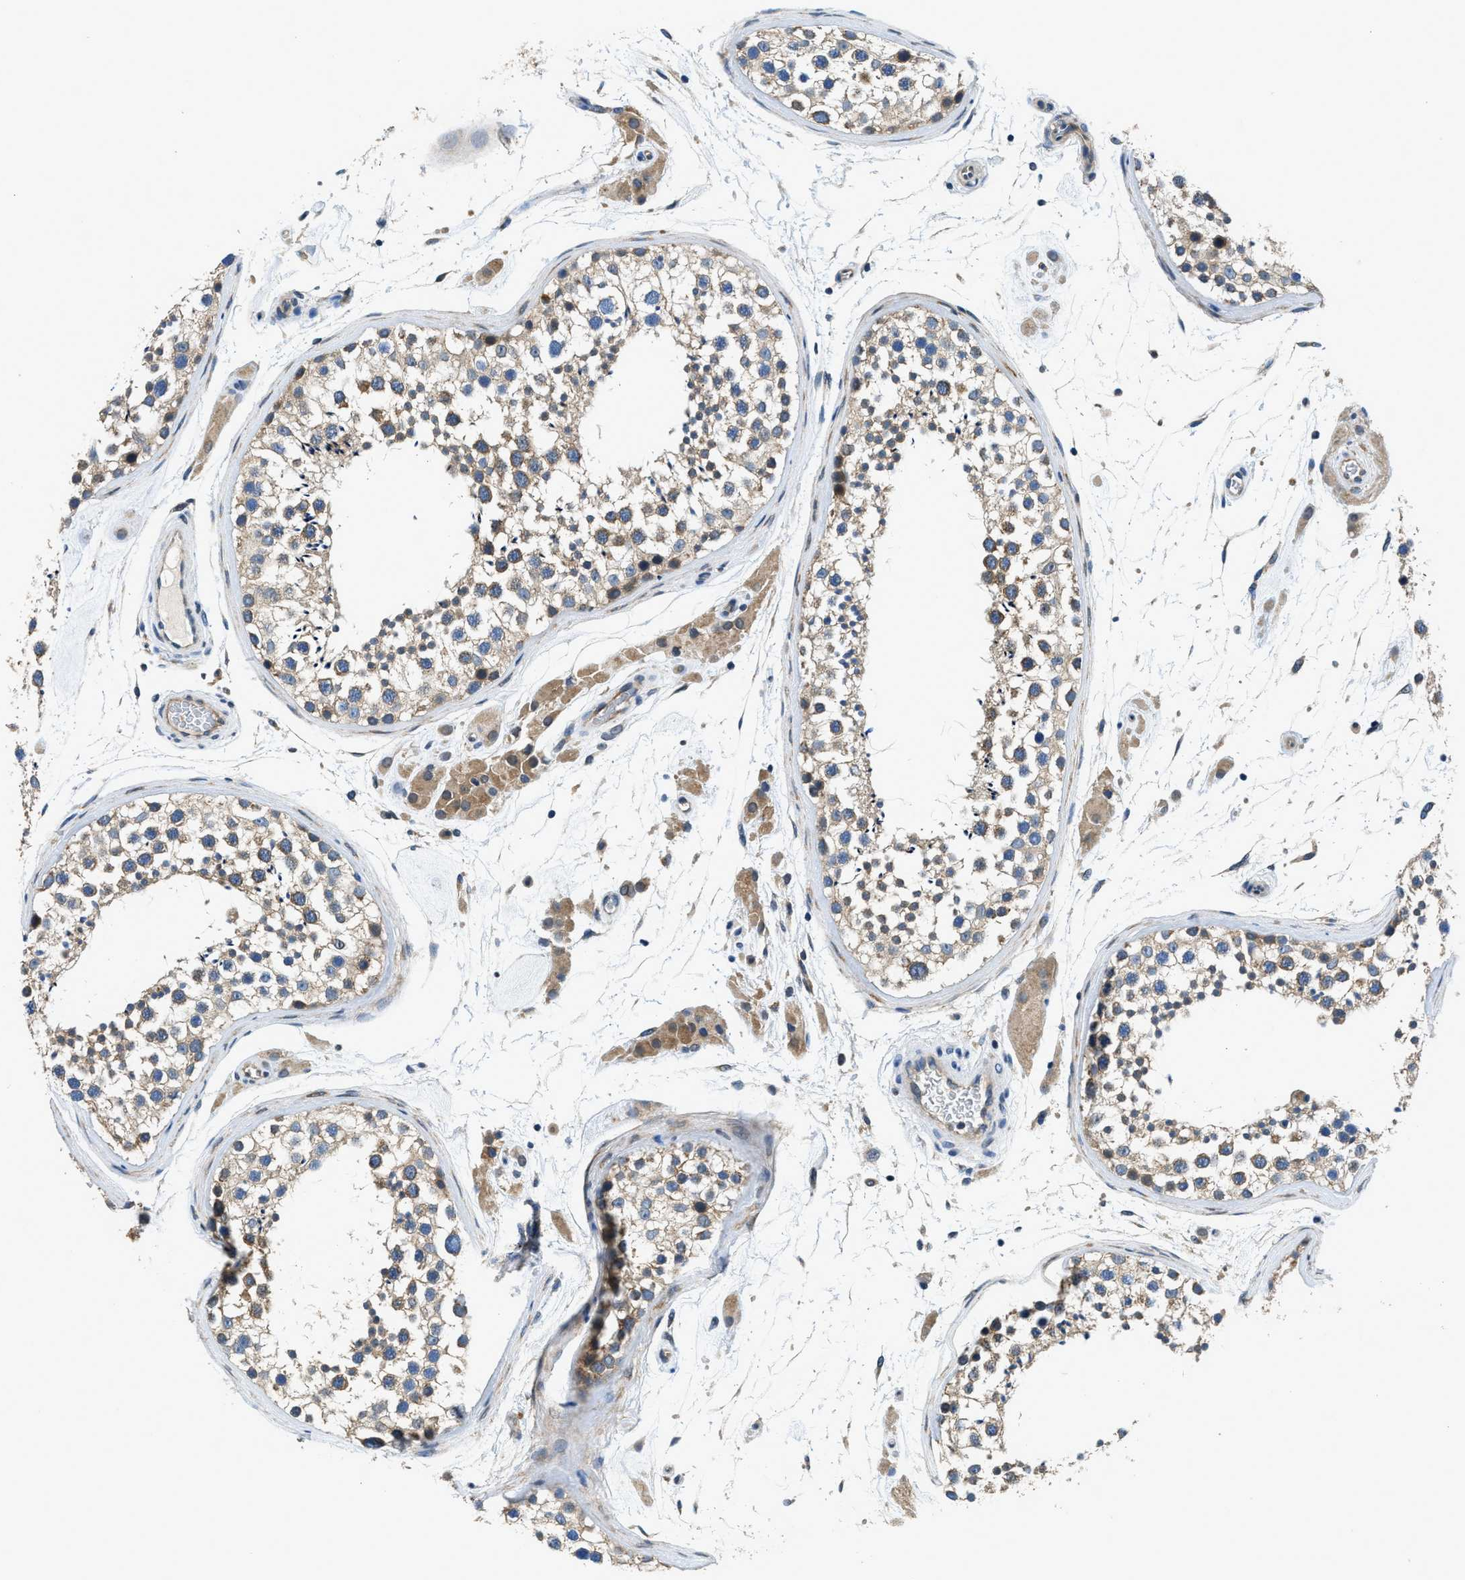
{"staining": {"intensity": "weak", "quantity": ">75%", "location": "cytoplasmic/membranous"}, "tissue": "testis", "cell_type": "Cells in seminiferous ducts", "image_type": "normal", "snomed": [{"axis": "morphology", "description": "Normal tissue, NOS"}, {"axis": "topography", "description": "Testis"}], "caption": "A brown stain highlights weak cytoplasmic/membranous positivity of a protein in cells in seminiferous ducts of unremarkable human testis.", "gene": "SSH2", "patient": {"sex": "male", "age": 46}}